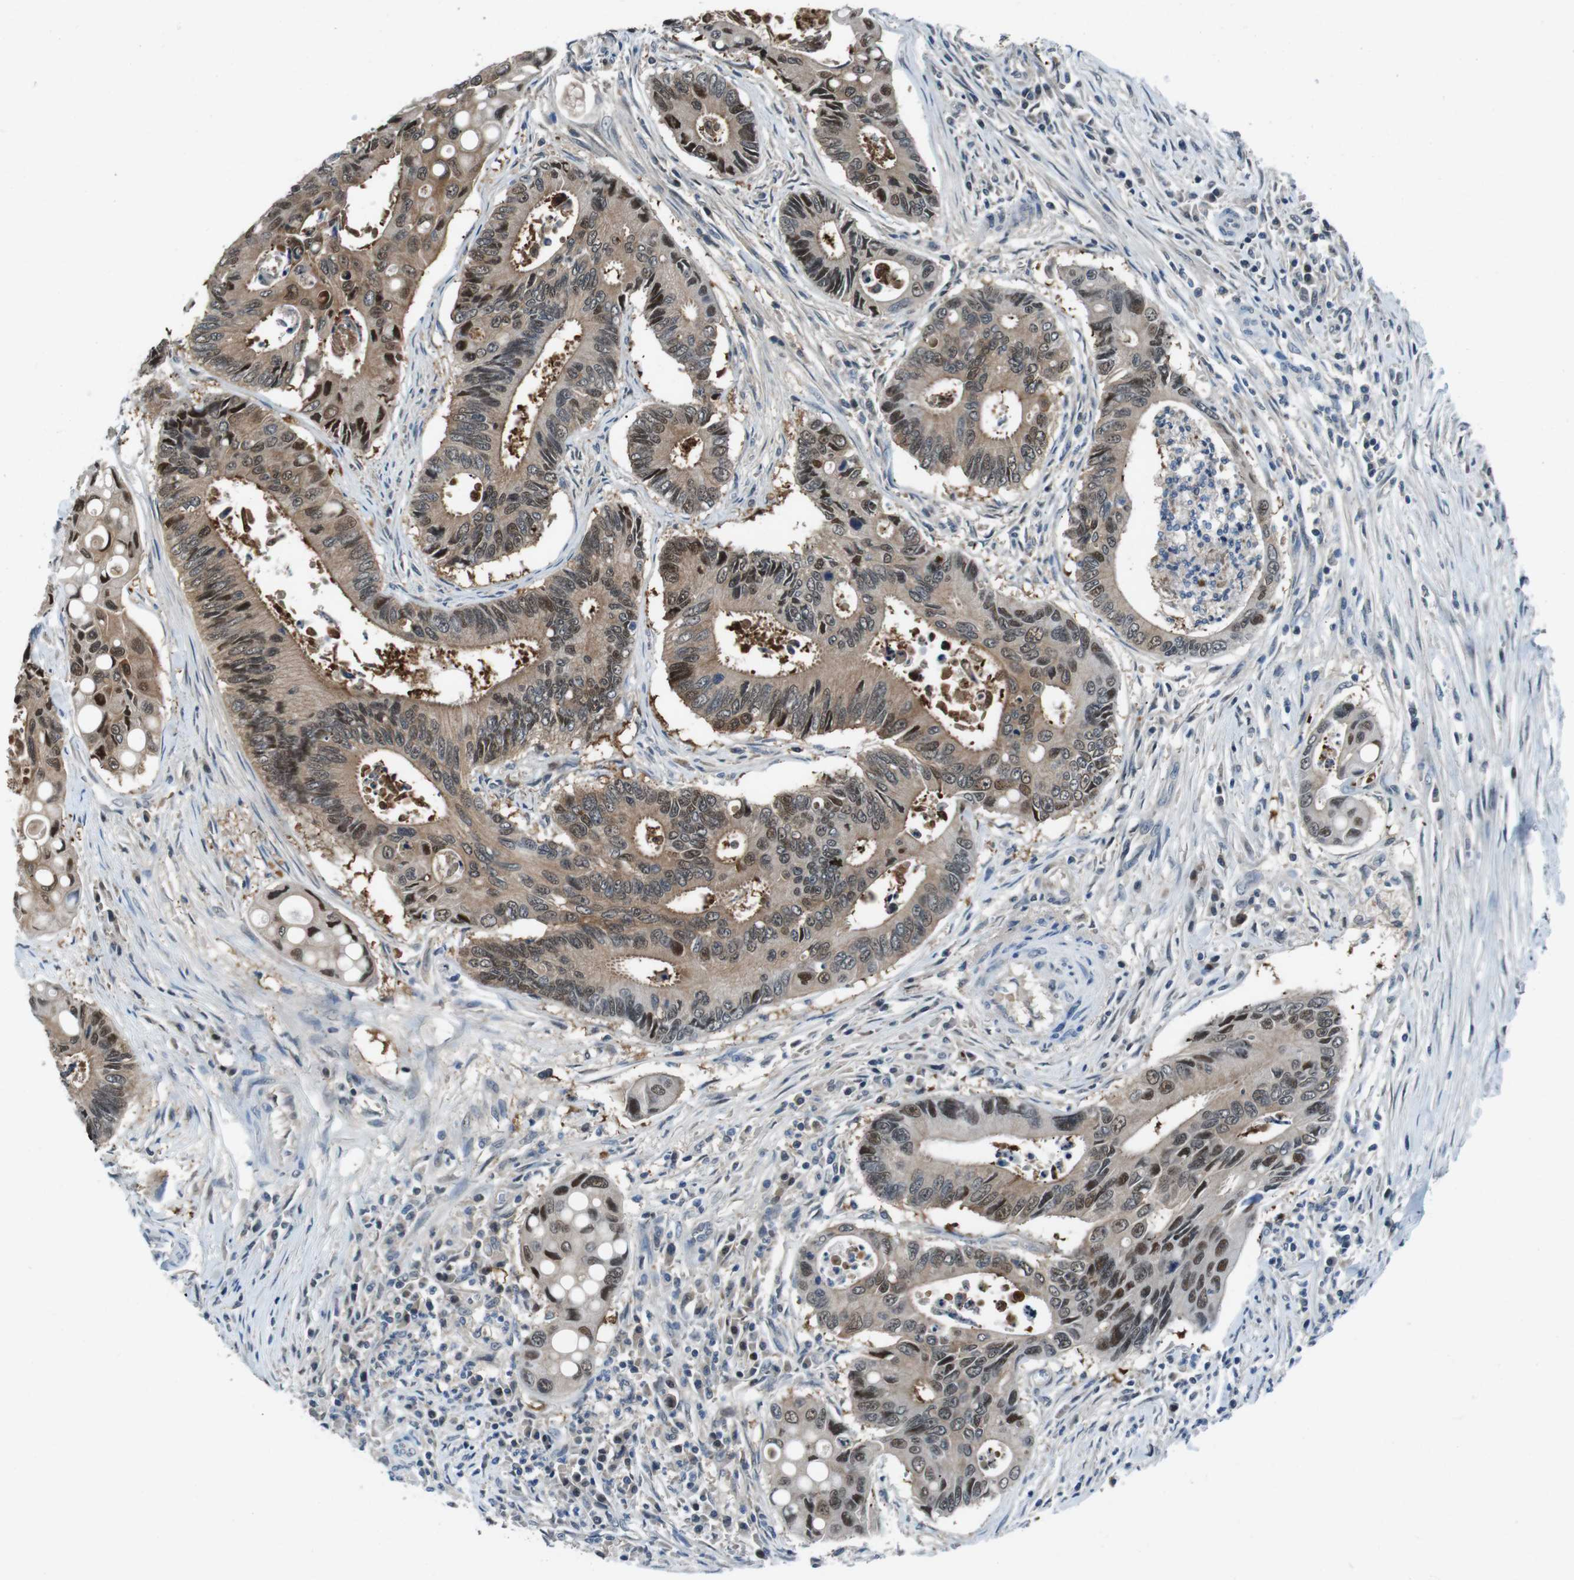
{"staining": {"intensity": "moderate", "quantity": ">75%", "location": "cytoplasmic/membranous,nuclear"}, "tissue": "colorectal cancer", "cell_type": "Tumor cells", "image_type": "cancer", "snomed": [{"axis": "morphology", "description": "Inflammation, NOS"}, {"axis": "morphology", "description": "Adenocarcinoma, NOS"}, {"axis": "topography", "description": "Colon"}], "caption": "Tumor cells demonstrate medium levels of moderate cytoplasmic/membranous and nuclear expression in about >75% of cells in human adenocarcinoma (colorectal).", "gene": "LRP5", "patient": {"sex": "male", "age": 72}}